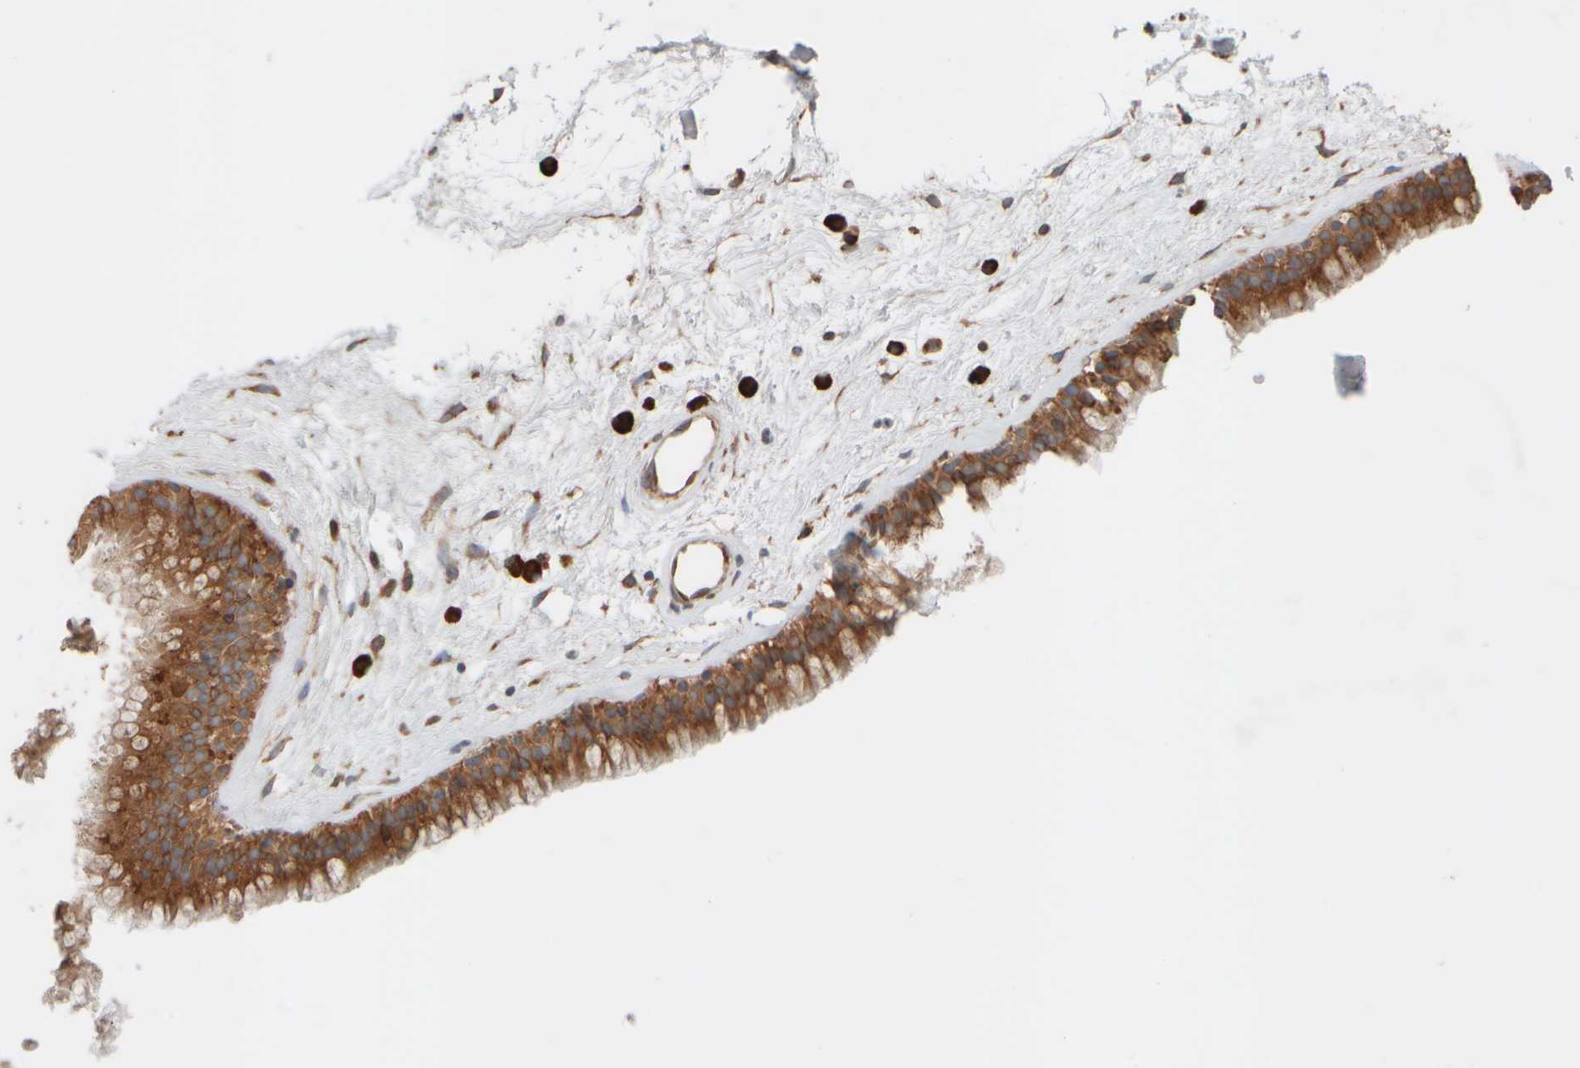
{"staining": {"intensity": "strong", "quantity": ">75%", "location": "cytoplasmic/membranous"}, "tissue": "nasopharynx", "cell_type": "Respiratory epithelial cells", "image_type": "normal", "snomed": [{"axis": "morphology", "description": "Normal tissue, NOS"}, {"axis": "morphology", "description": "Inflammation, NOS"}, {"axis": "topography", "description": "Nasopharynx"}], "caption": "Nasopharynx stained with a brown dye shows strong cytoplasmic/membranous positive positivity in about >75% of respiratory epithelial cells.", "gene": "EIF2B3", "patient": {"sex": "male", "age": 48}}